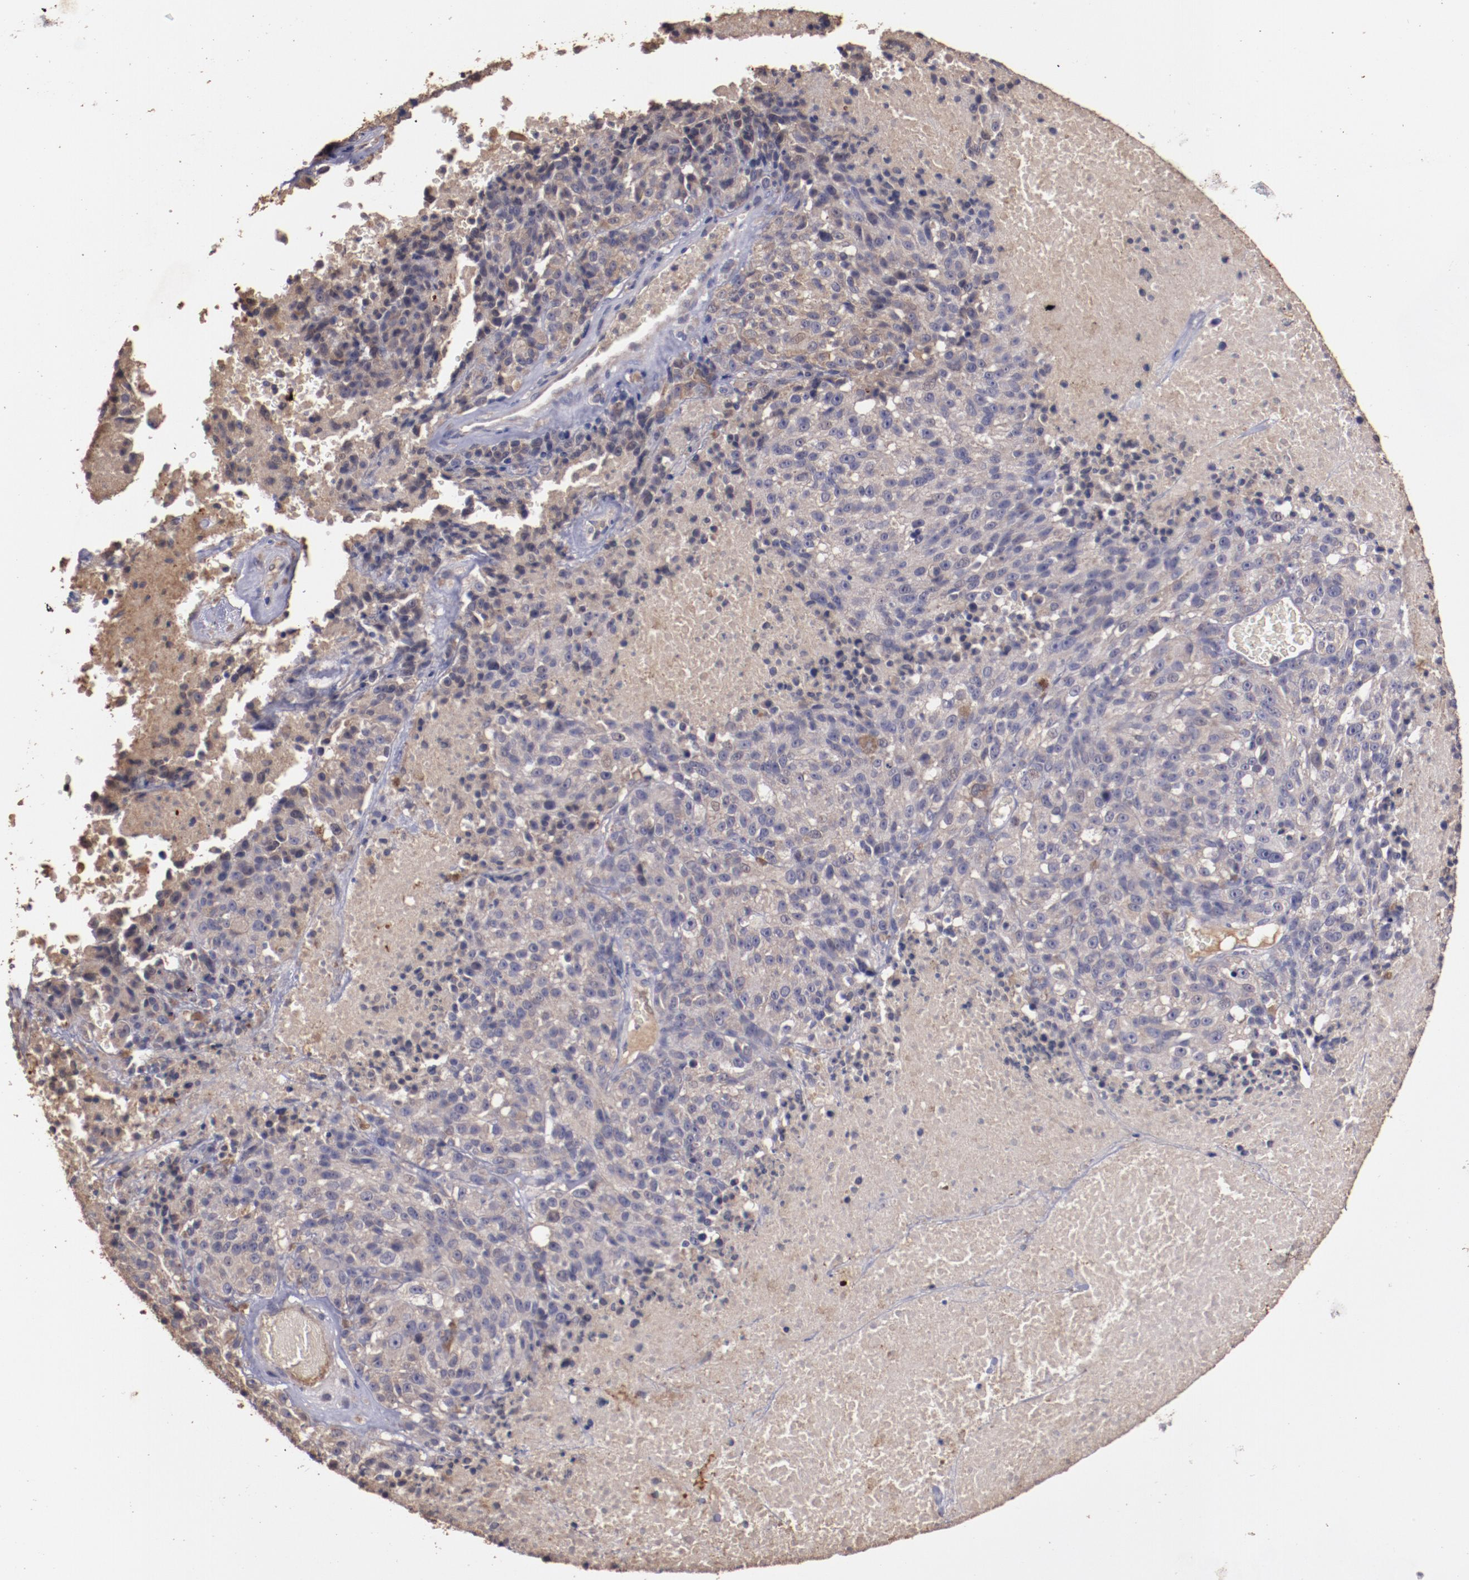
{"staining": {"intensity": "moderate", "quantity": ">75%", "location": "cytoplasmic/membranous"}, "tissue": "melanoma", "cell_type": "Tumor cells", "image_type": "cancer", "snomed": [{"axis": "morphology", "description": "Malignant melanoma, Metastatic site"}, {"axis": "topography", "description": "Cerebral cortex"}], "caption": "Malignant melanoma (metastatic site) stained with immunohistochemistry displays moderate cytoplasmic/membranous expression in about >75% of tumor cells.", "gene": "SRRD", "patient": {"sex": "female", "age": 52}}